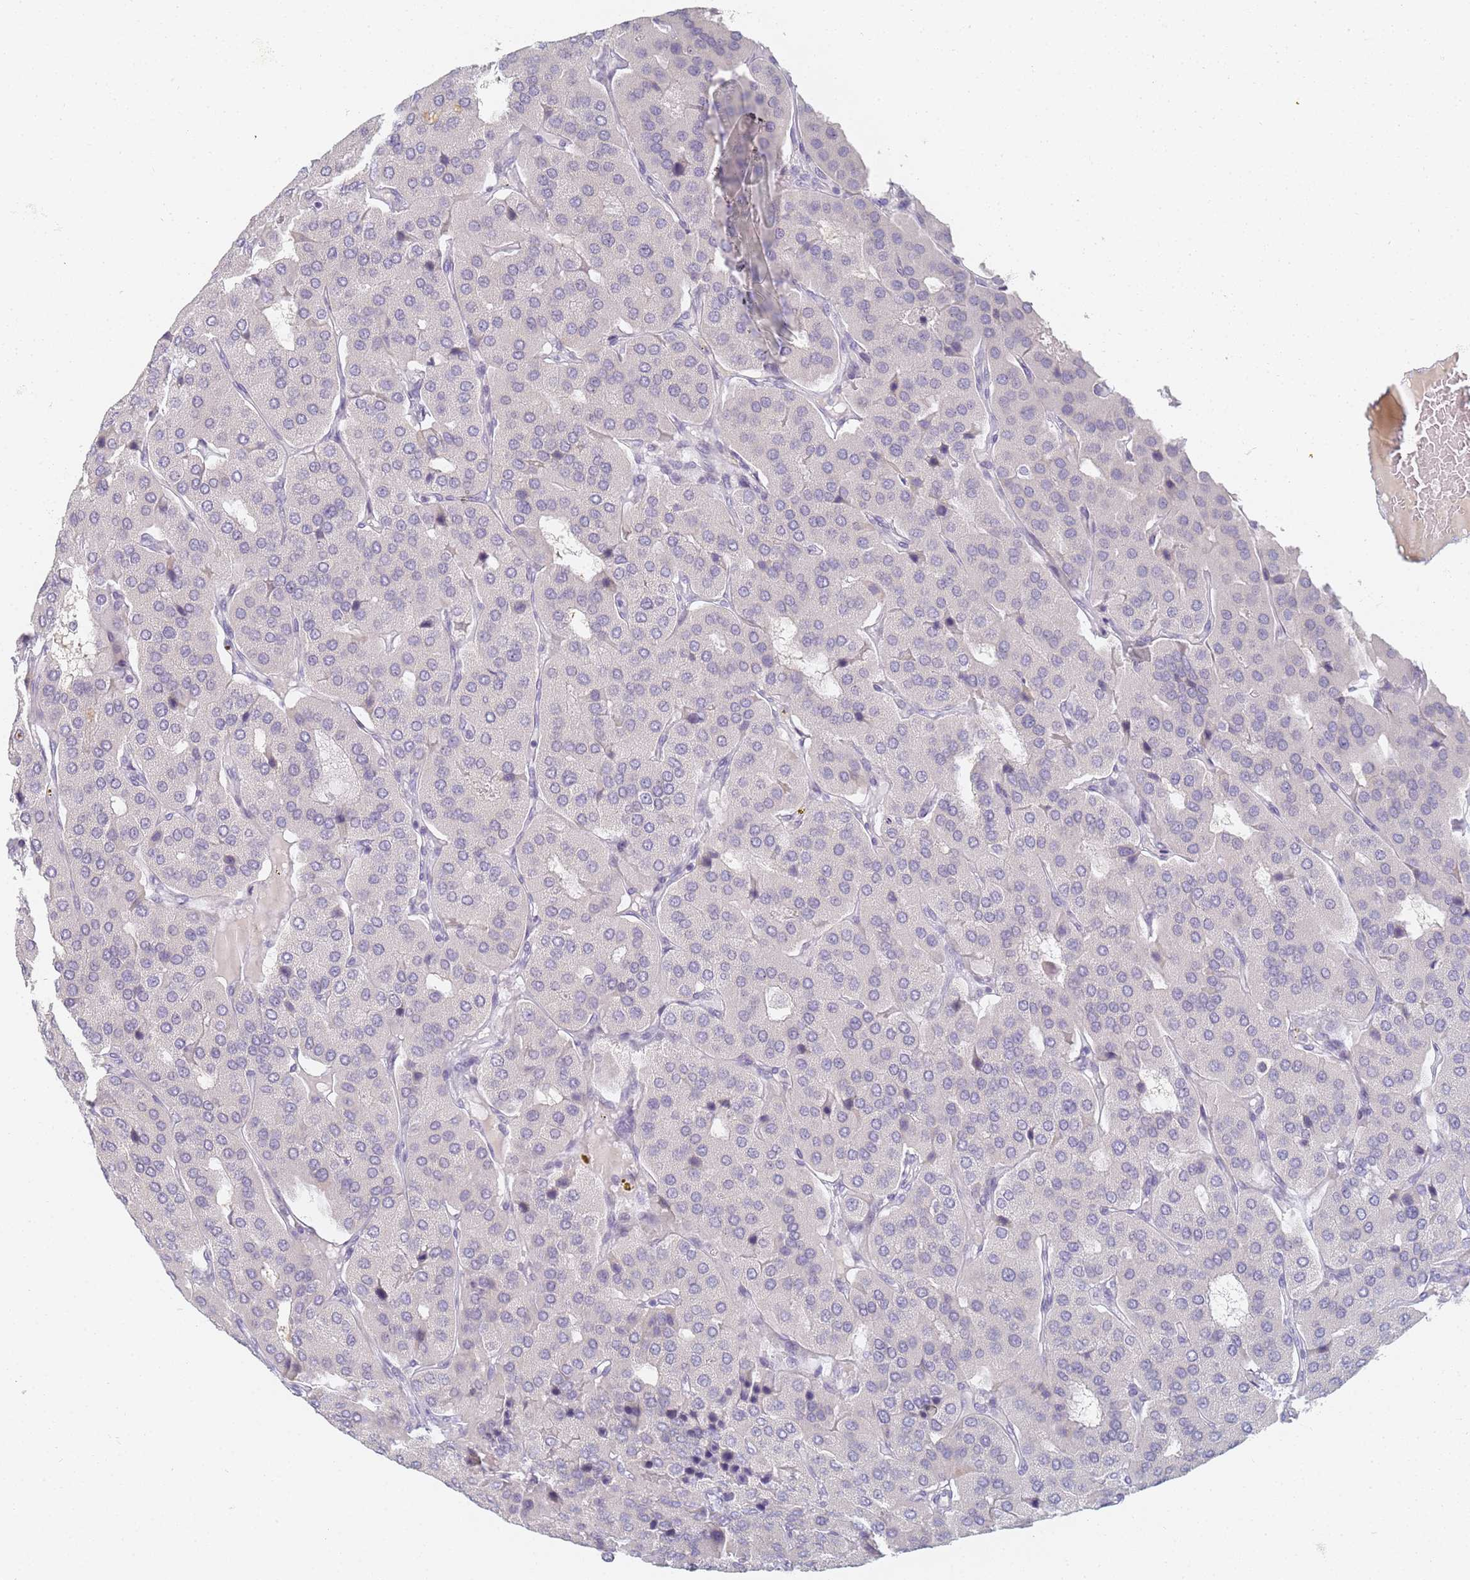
{"staining": {"intensity": "negative", "quantity": "none", "location": "none"}, "tissue": "parathyroid gland", "cell_type": "Glandular cells", "image_type": "normal", "snomed": [{"axis": "morphology", "description": "Normal tissue, NOS"}, {"axis": "morphology", "description": "Adenoma, NOS"}, {"axis": "topography", "description": "Parathyroid gland"}], "caption": "A high-resolution photomicrograph shows immunohistochemistry staining of benign parathyroid gland, which reveals no significant expression in glandular cells.", "gene": "SLC38A9", "patient": {"sex": "female", "age": 86}}